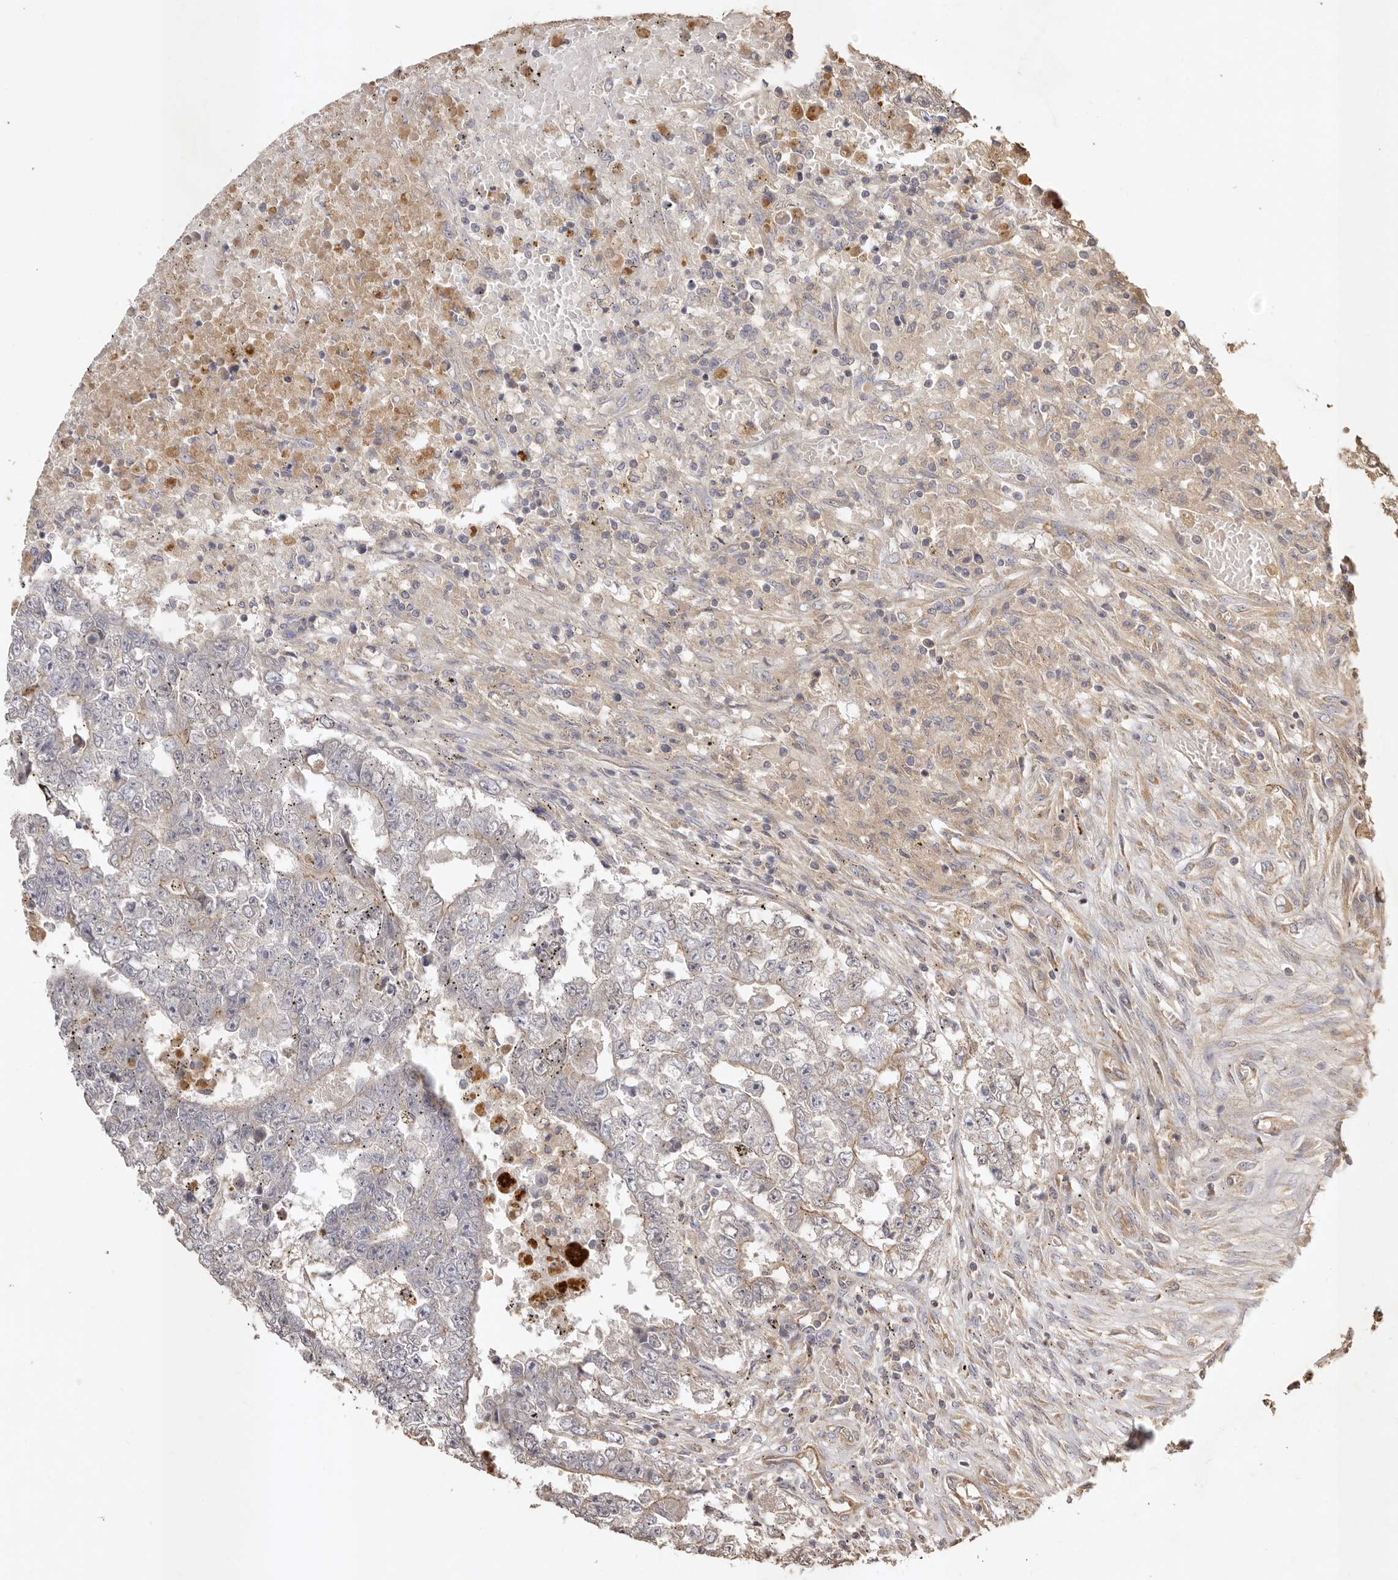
{"staining": {"intensity": "negative", "quantity": "none", "location": "none"}, "tissue": "testis cancer", "cell_type": "Tumor cells", "image_type": "cancer", "snomed": [{"axis": "morphology", "description": "Carcinoma, Embryonal, NOS"}, {"axis": "topography", "description": "Testis"}], "caption": "An IHC histopathology image of testis cancer (embryonal carcinoma) is shown. There is no staining in tumor cells of testis cancer (embryonal carcinoma).", "gene": "ADAMTS9", "patient": {"sex": "male", "age": 25}}